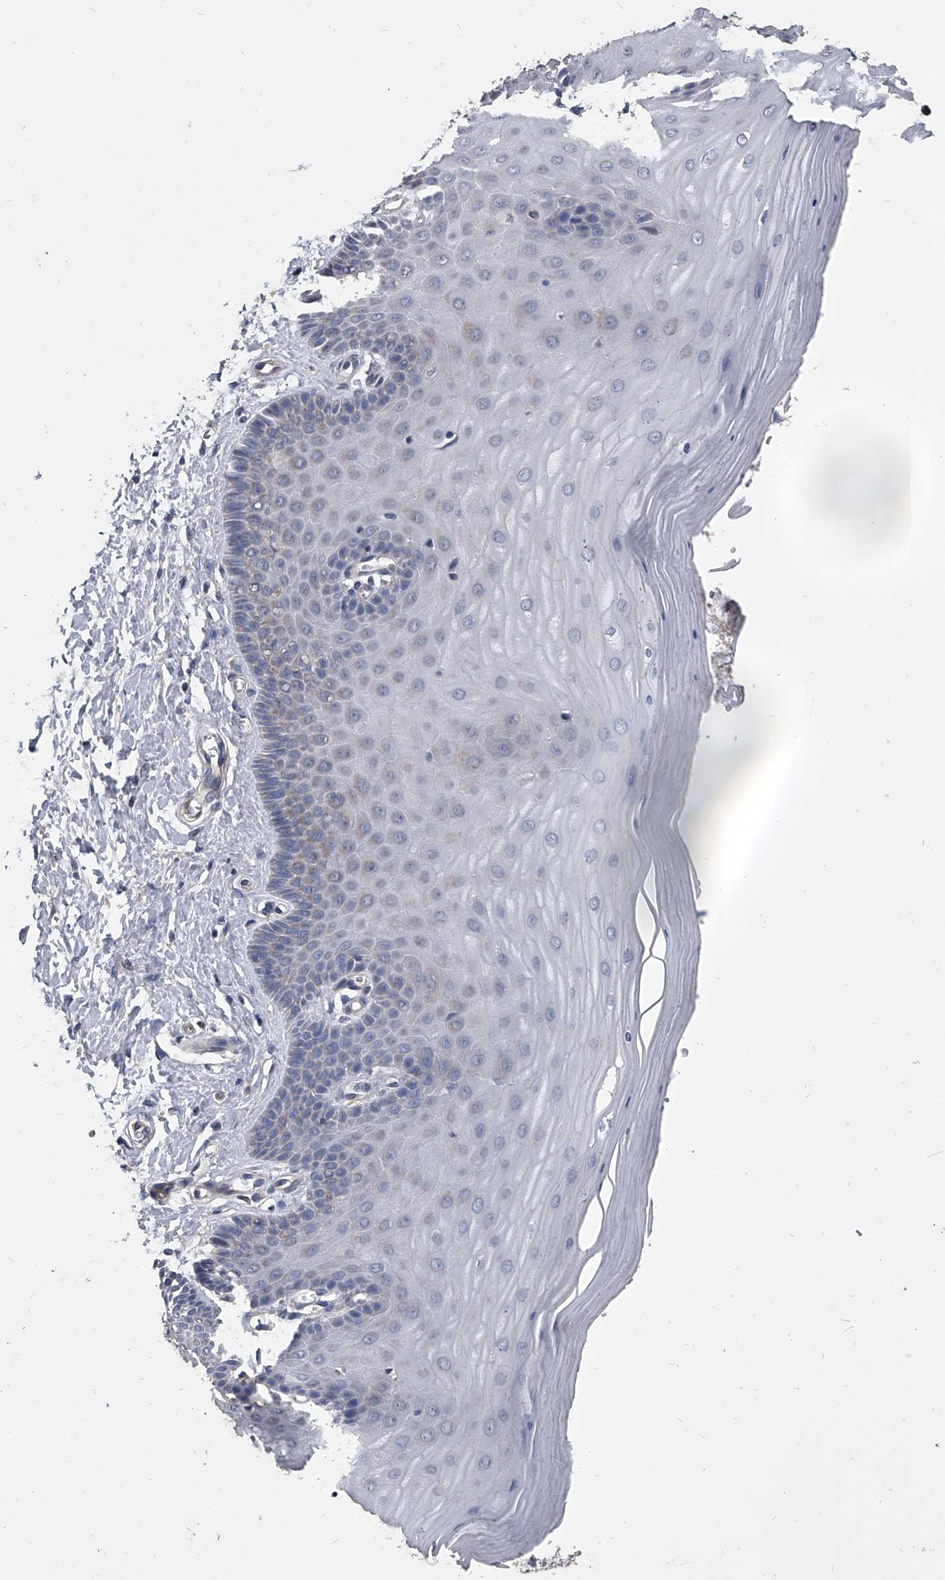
{"staining": {"intensity": "moderate", "quantity": "<25%", "location": "cytoplasmic/membranous"}, "tissue": "cervix", "cell_type": "Glandular cells", "image_type": "normal", "snomed": [{"axis": "morphology", "description": "Normal tissue, NOS"}, {"axis": "topography", "description": "Cervix"}], "caption": "Moderate cytoplasmic/membranous positivity is seen in about <25% of glandular cells in normal cervix.", "gene": "NRP1", "patient": {"sex": "female", "age": 55}}